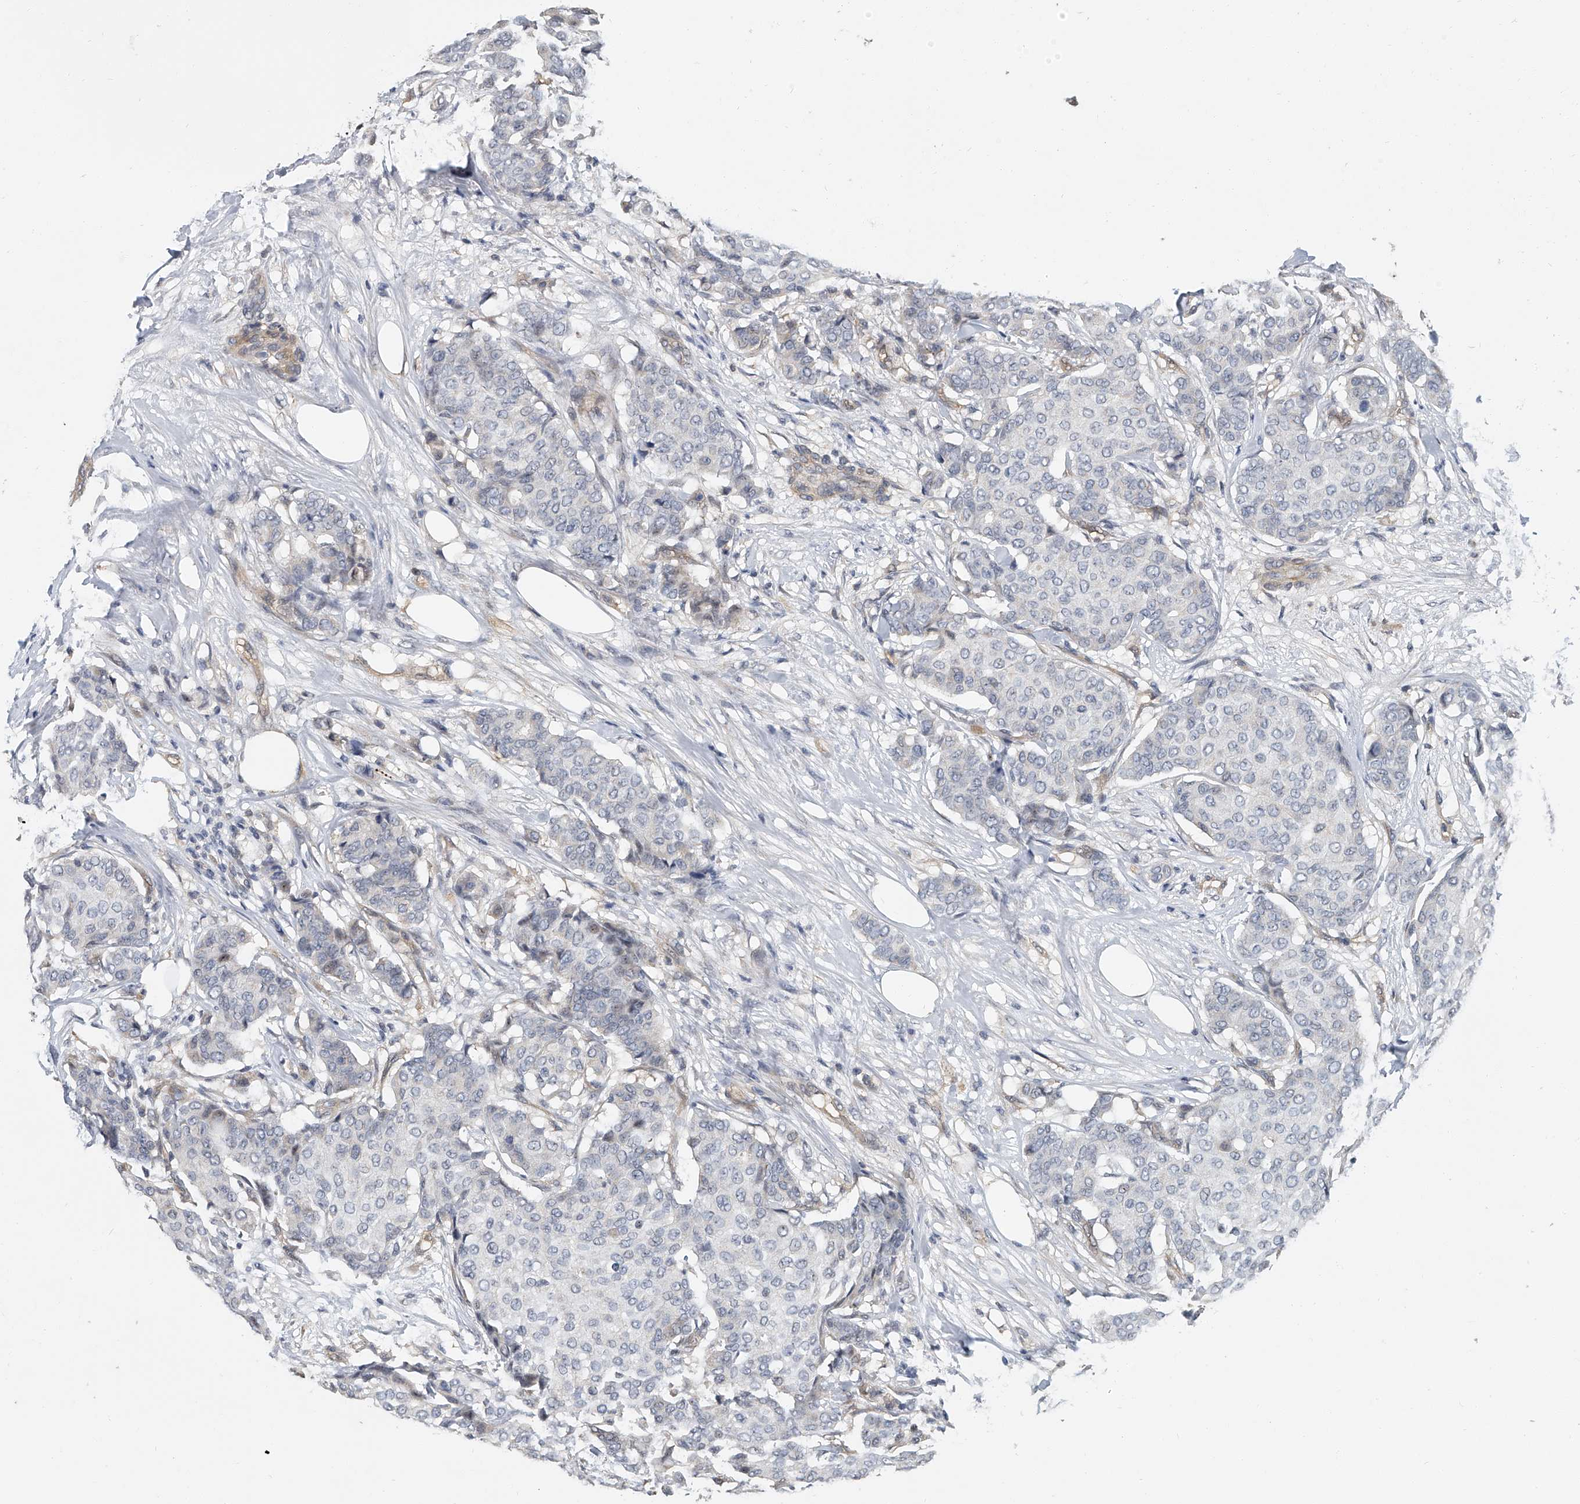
{"staining": {"intensity": "negative", "quantity": "none", "location": "none"}, "tissue": "breast cancer", "cell_type": "Tumor cells", "image_type": "cancer", "snomed": [{"axis": "morphology", "description": "Duct carcinoma"}, {"axis": "topography", "description": "Breast"}], "caption": "This is an immunohistochemistry micrograph of human breast cancer. There is no staining in tumor cells.", "gene": "CD200", "patient": {"sex": "female", "age": 75}}